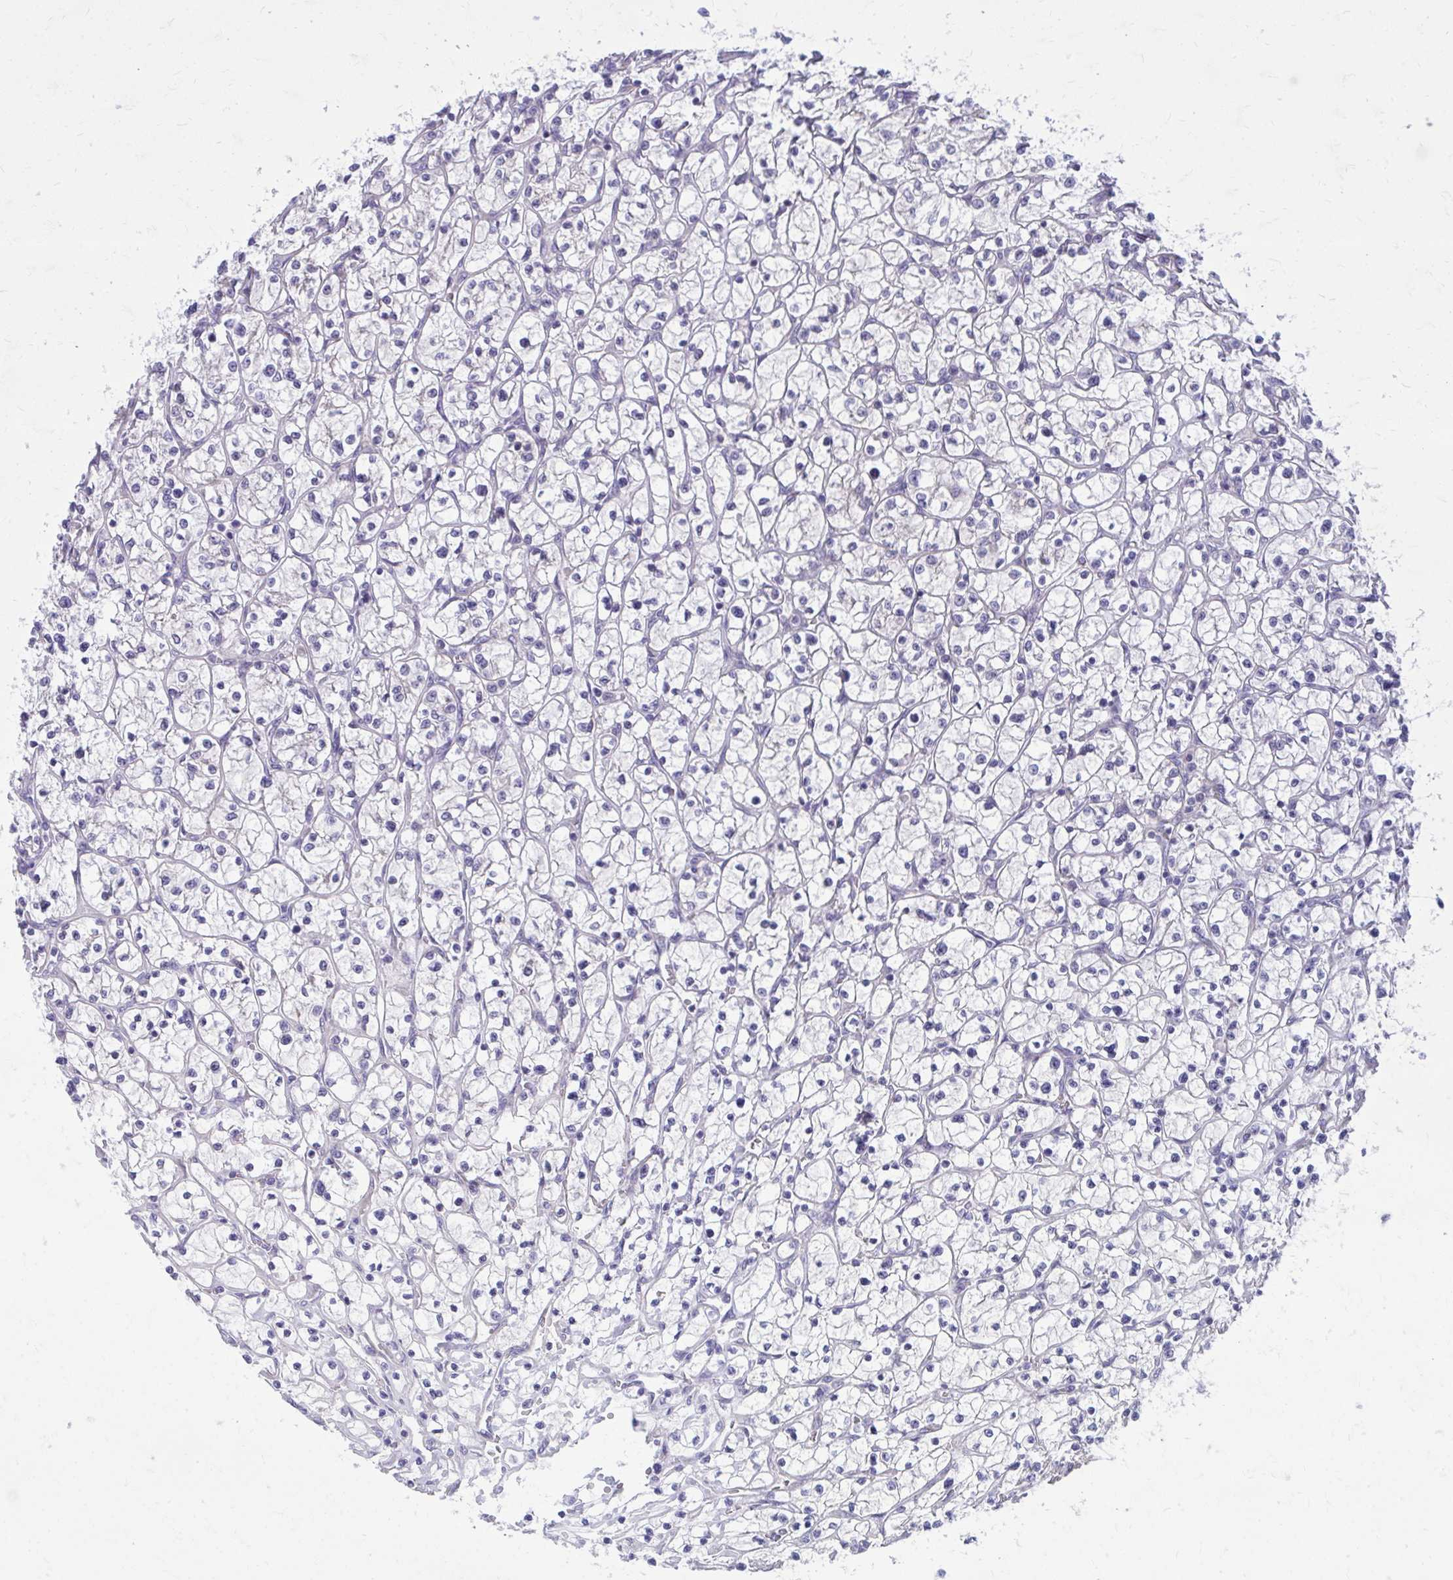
{"staining": {"intensity": "negative", "quantity": "none", "location": "none"}, "tissue": "renal cancer", "cell_type": "Tumor cells", "image_type": "cancer", "snomed": [{"axis": "morphology", "description": "Adenocarcinoma, NOS"}, {"axis": "topography", "description": "Kidney"}], "caption": "Micrograph shows no significant protein positivity in tumor cells of adenocarcinoma (renal).", "gene": "GIGYF2", "patient": {"sex": "female", "age": 64}}